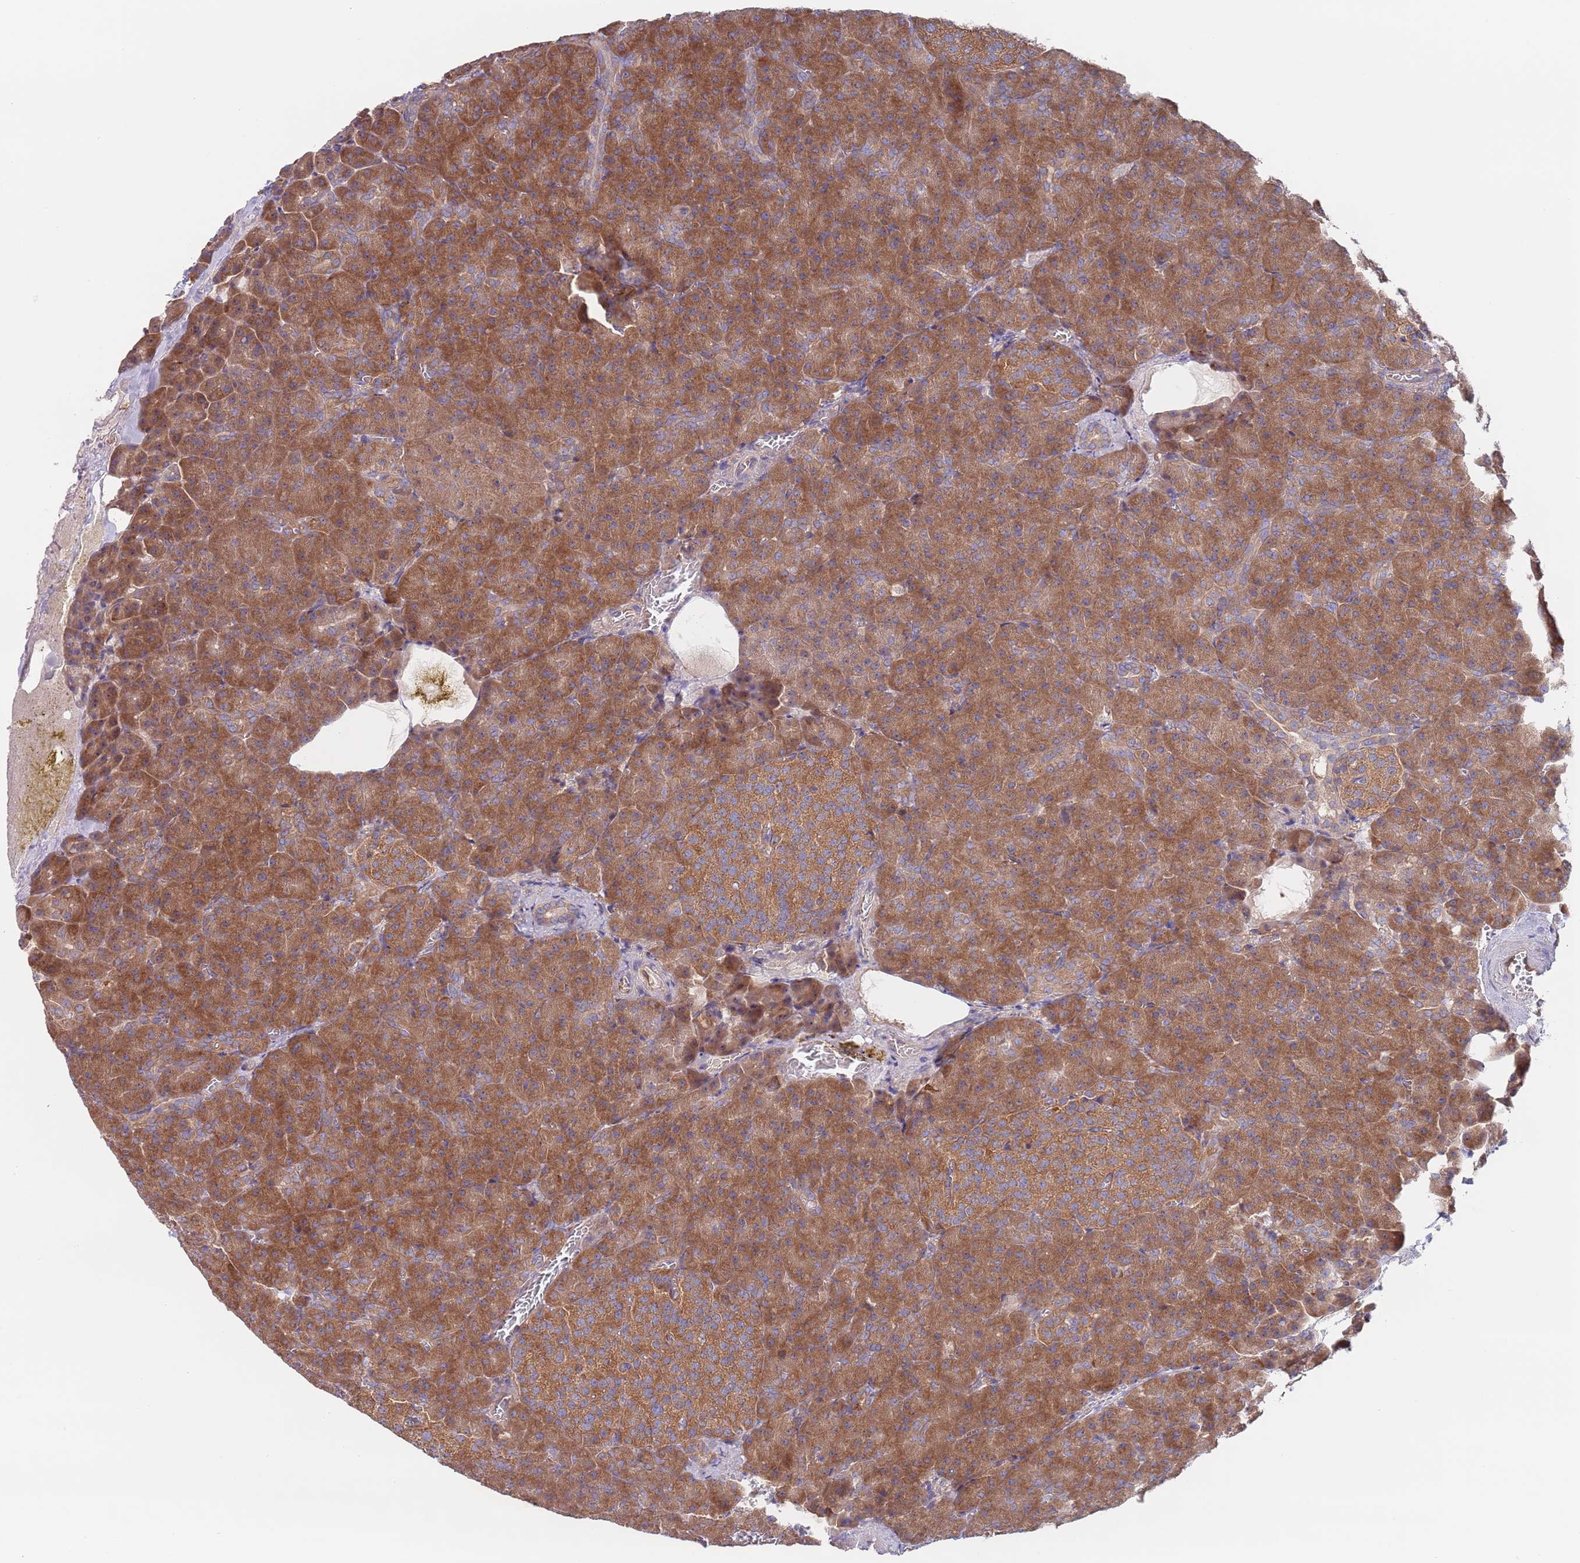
{"staining": {"intensity": "strong", "quantity": ">75%", "location": "cytoplasmic/membranous"}, "tissue": "pancreas", "cell_type": "Exocrine glandular cells", "image_type": "normal", "snomed": [{"axis": "morphology", "description": "Normal tissue, NOS"}, {"axis": "topography", "description": "Pancreas"}], "caption": "A high amount of strong cytoplasmic/membranous staining is appreciated in approximately >75% of exocrine glandular cells in unremarkable pancreas.", "gene": "EIF3F", "patient": {"sex": "female", "age": 74}}